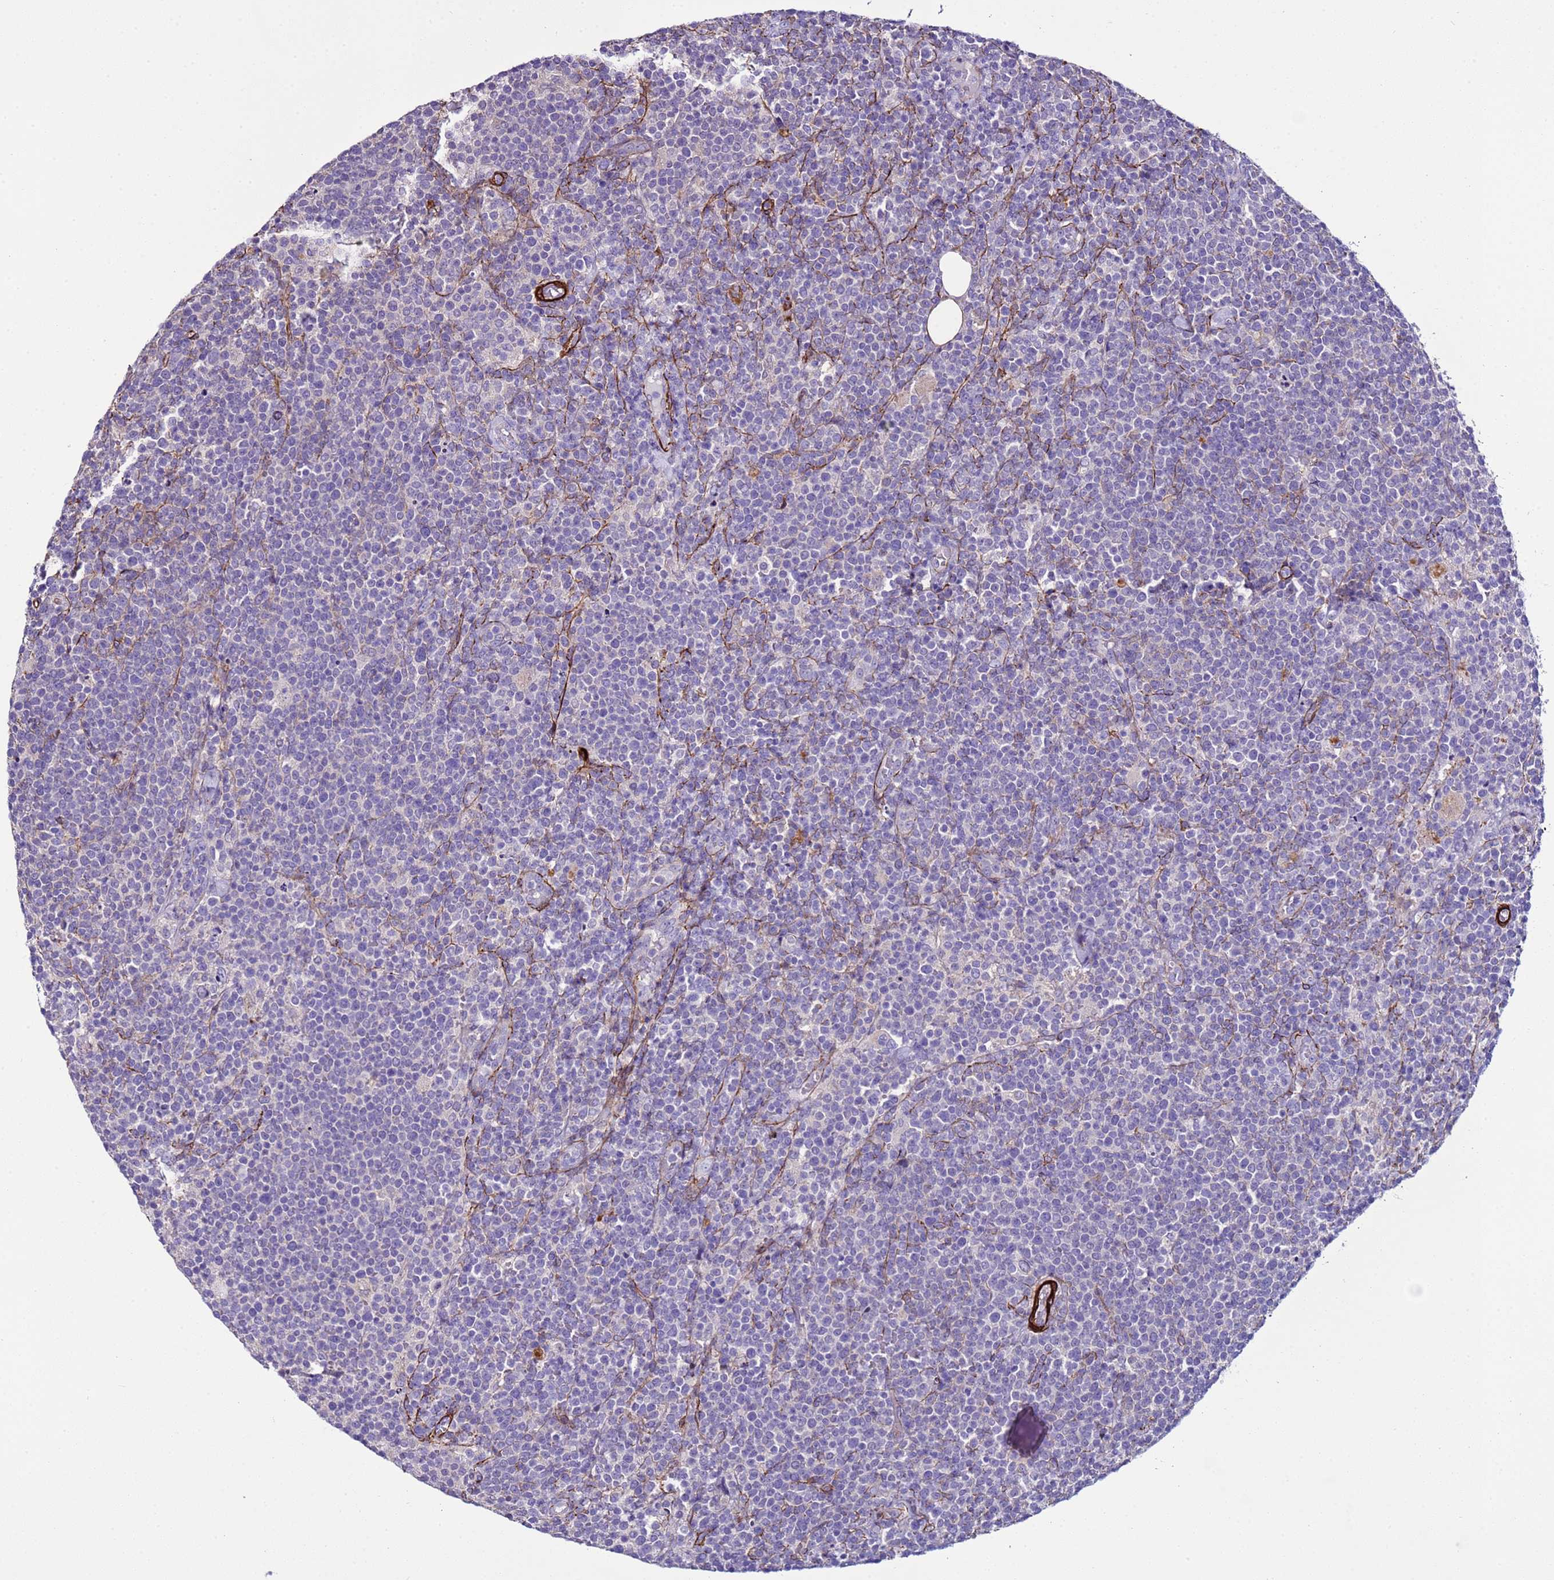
{"staining": {"intensity": "negative", "quantity": "none", "location": "none"}, "tissue": "lymphoma", "cell_type": "Tumor cells", "image_type": "cancer", "snomed": [{"axis": "morphology", "description": "Malignant lymphoma, non-Hodgkin's type, High grade"}, {"axis": "topography", "description": "Lymph node"}], "caption": "This is an IHC image of human malignant lymphoma, non-Hodgkin's type (high-grade). There is no expression in tumor cells.", "gene": "RABL2B", "patient": {"sex": "male", "age": 61}}